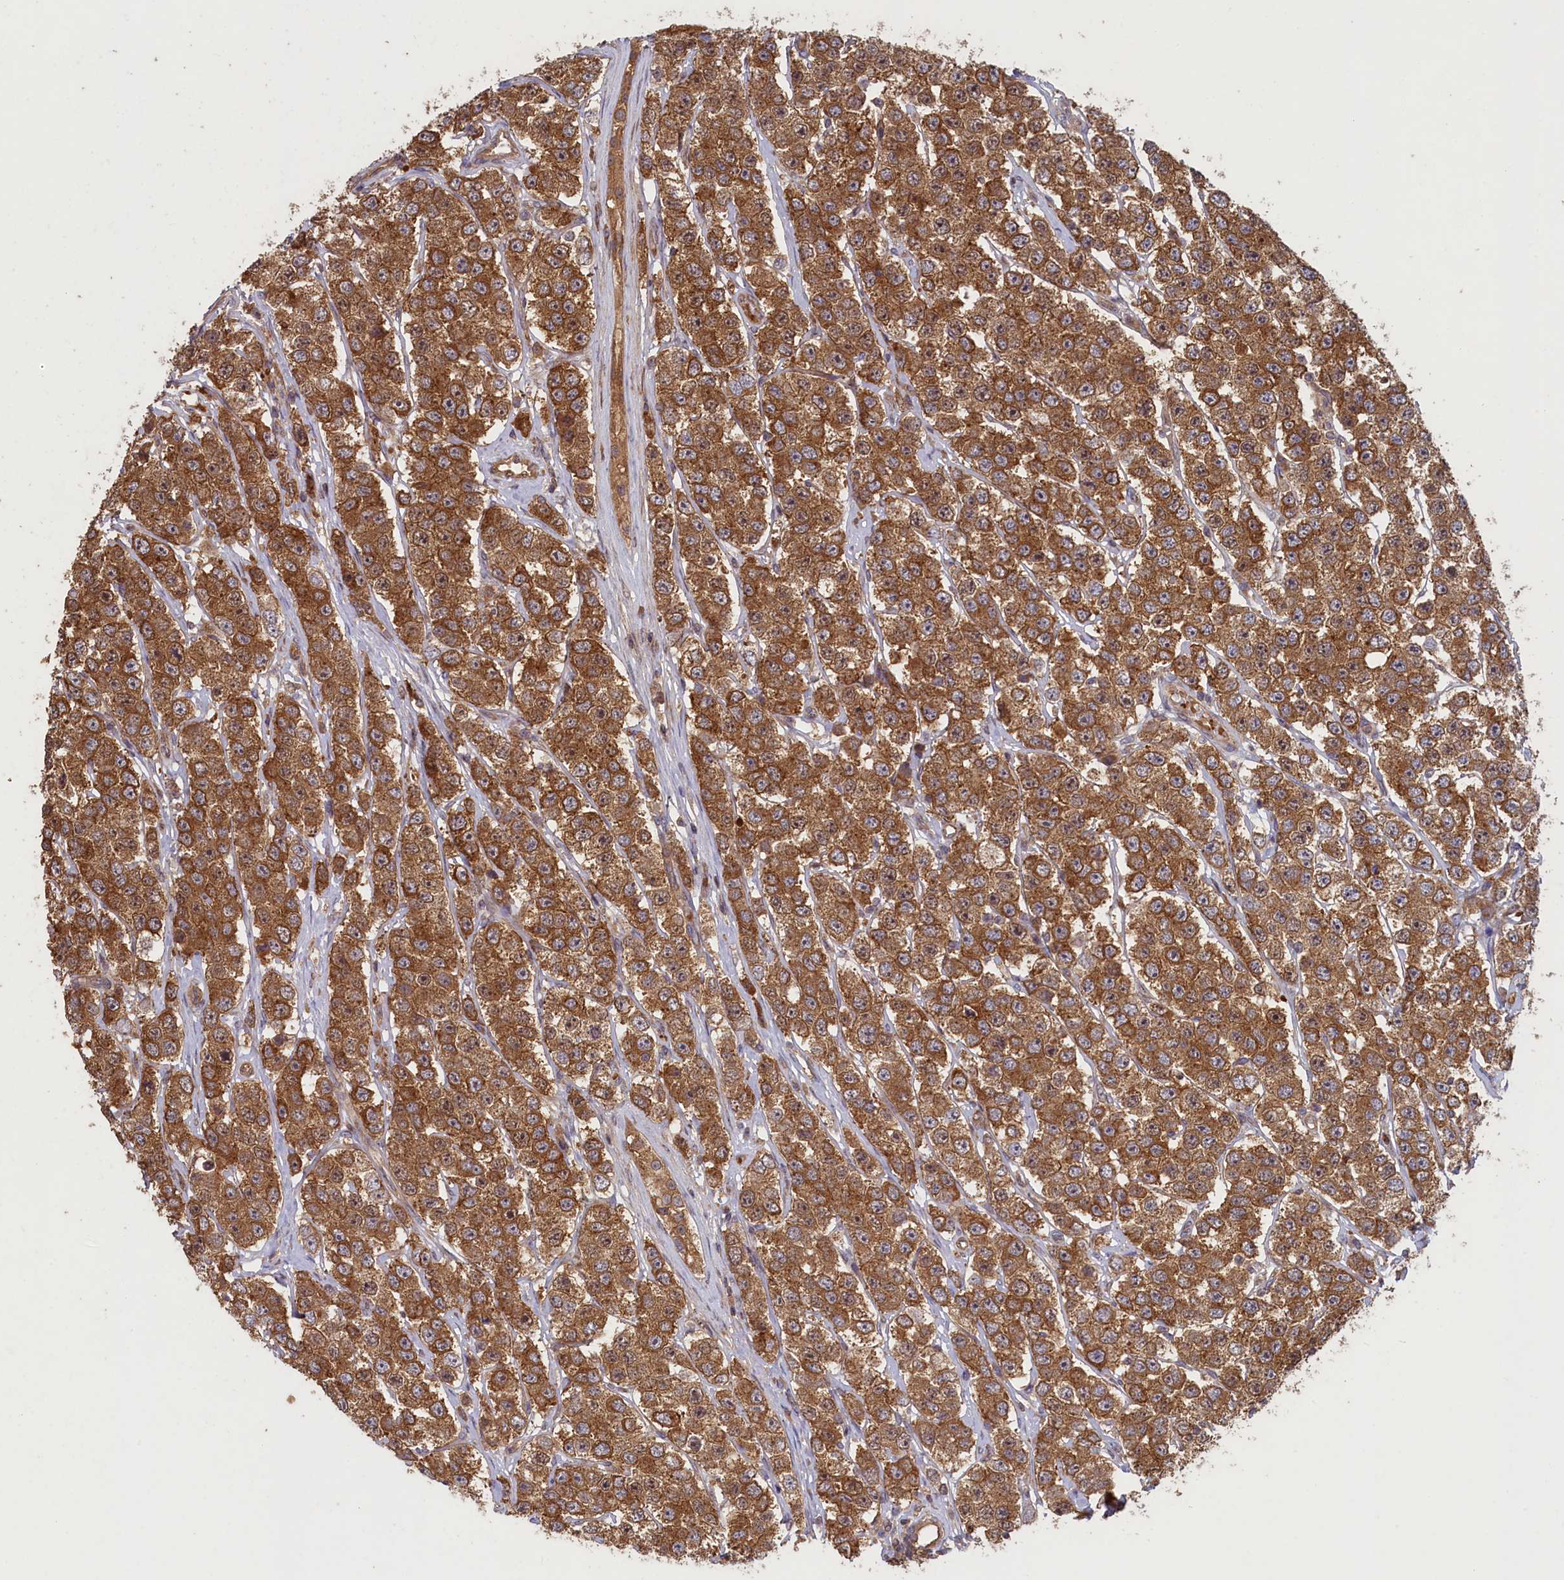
{"staining": {"intensity": "moderate", "quantity": ">75%", "location": "cytoplasmic/membranous"}, "tissue": "testis cancer", "cell_type": "Tumor cells", "image_type": "cancer", "snomed": [{"axis": "morphology", "description": "Seminoma, NOS"}, {"axis": "topography", "description": "Testis"}], "caption": "Immunohistochemical staining of human testis seminoma displays medium levels of moderate cytoplasmic/membranous expression in about >75% of tumor cells. Ihc stains the protein of interest in brown and the nuclei are stained blue.", "gene": "CIAO2B", "patient": {"sex": "male", "age": 28}}